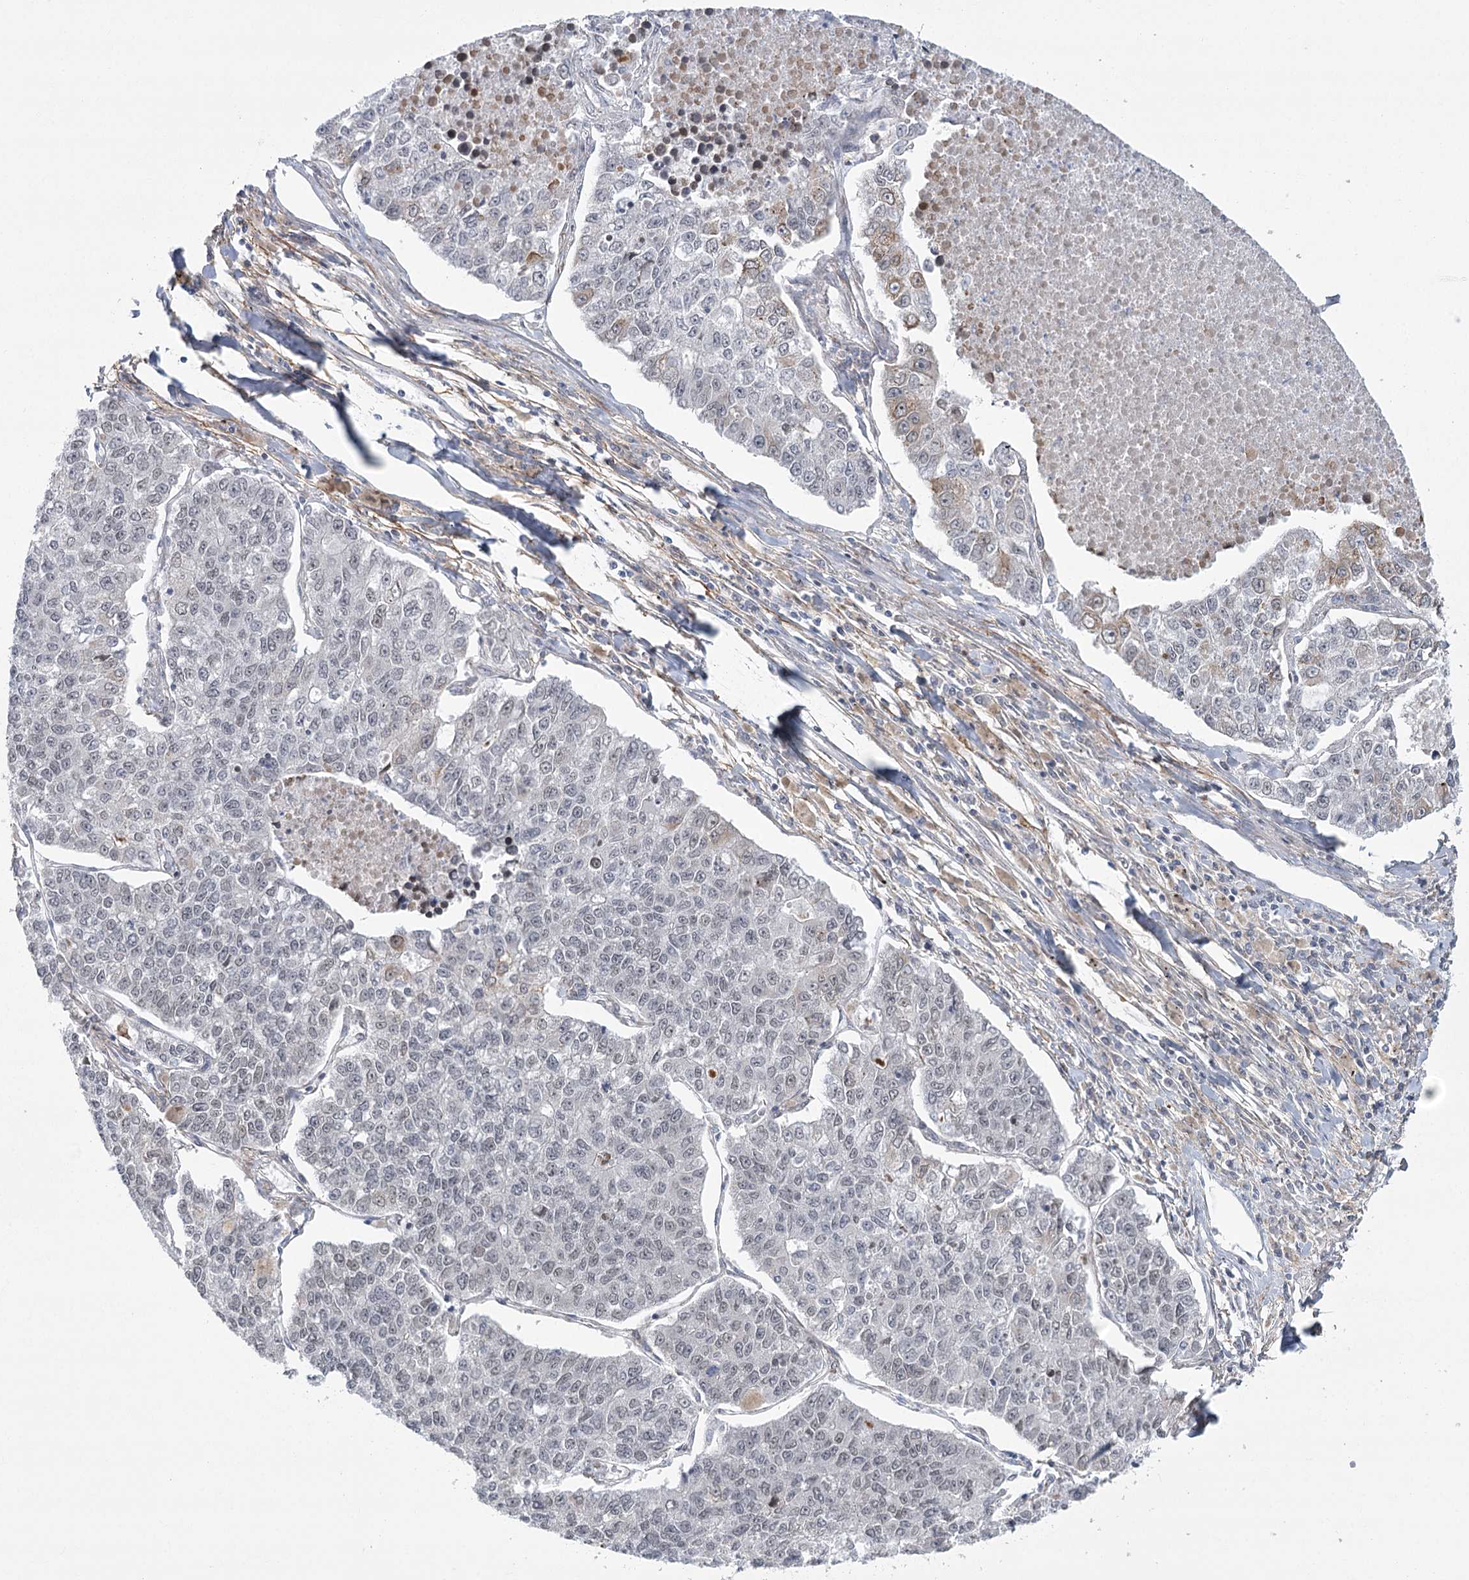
{"staining": {"intensity": "negative", "quantity": "none", "location": "none"}, "tissue": "lung cancer", "cell_type": "Tumor cells", "image_type": "cancer", "snomed": [{"axis": "morphology", "description": "Adenocarcinoma, NOS"}, {"axis": "topography", "description": "Lung"}], "caption": "Immunohistochemistry micrograph of neoplastic tissue: human adenocarcinoma (lung) stained with DAB (3,3'-diaminobenzidine) demonstrates no significant protein expression in tumor cells.", "gene": "MED28", "patient": {"sex": "male", "age": 49}}